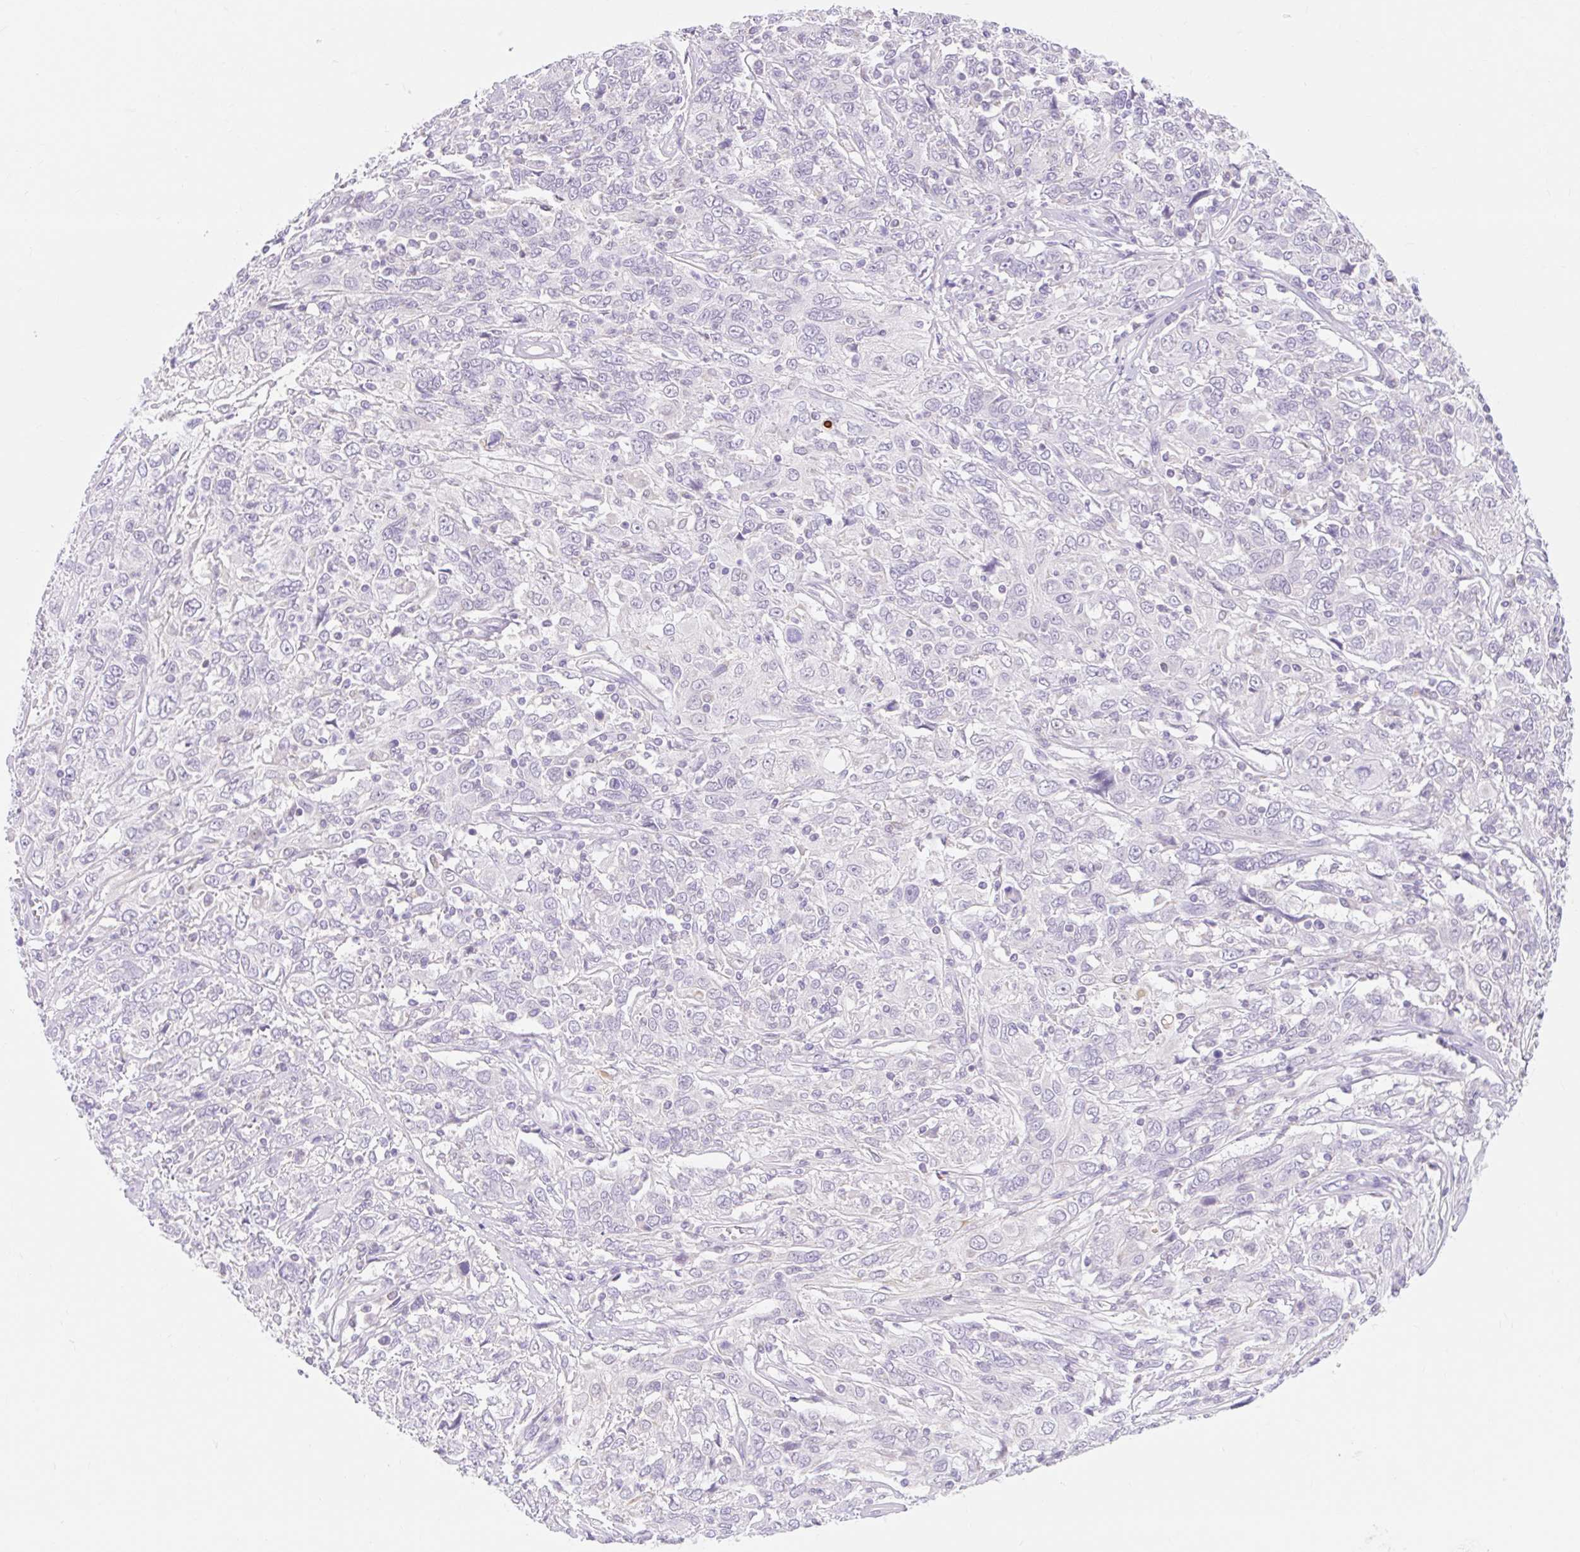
{"staining": {"intensity": "negative", "quantity": "none", "location": "none"}, "tissue": "cervical cancer", "cell_type": "Tumor cells", "image_type": "cancer", "snomed": [{"axis": "morphology", "description": "Squamous cell carcinoma, NOS"}, {"axis": "topography", "description": "Cervix"}], "caption": "Cervical cancer (squamous cell carcinoma) was stained to show a protein in brown. There is no significant positivity in tumor cells.", "gene": "ITPK1", "patient": {"sex": "female", "age": 46}}